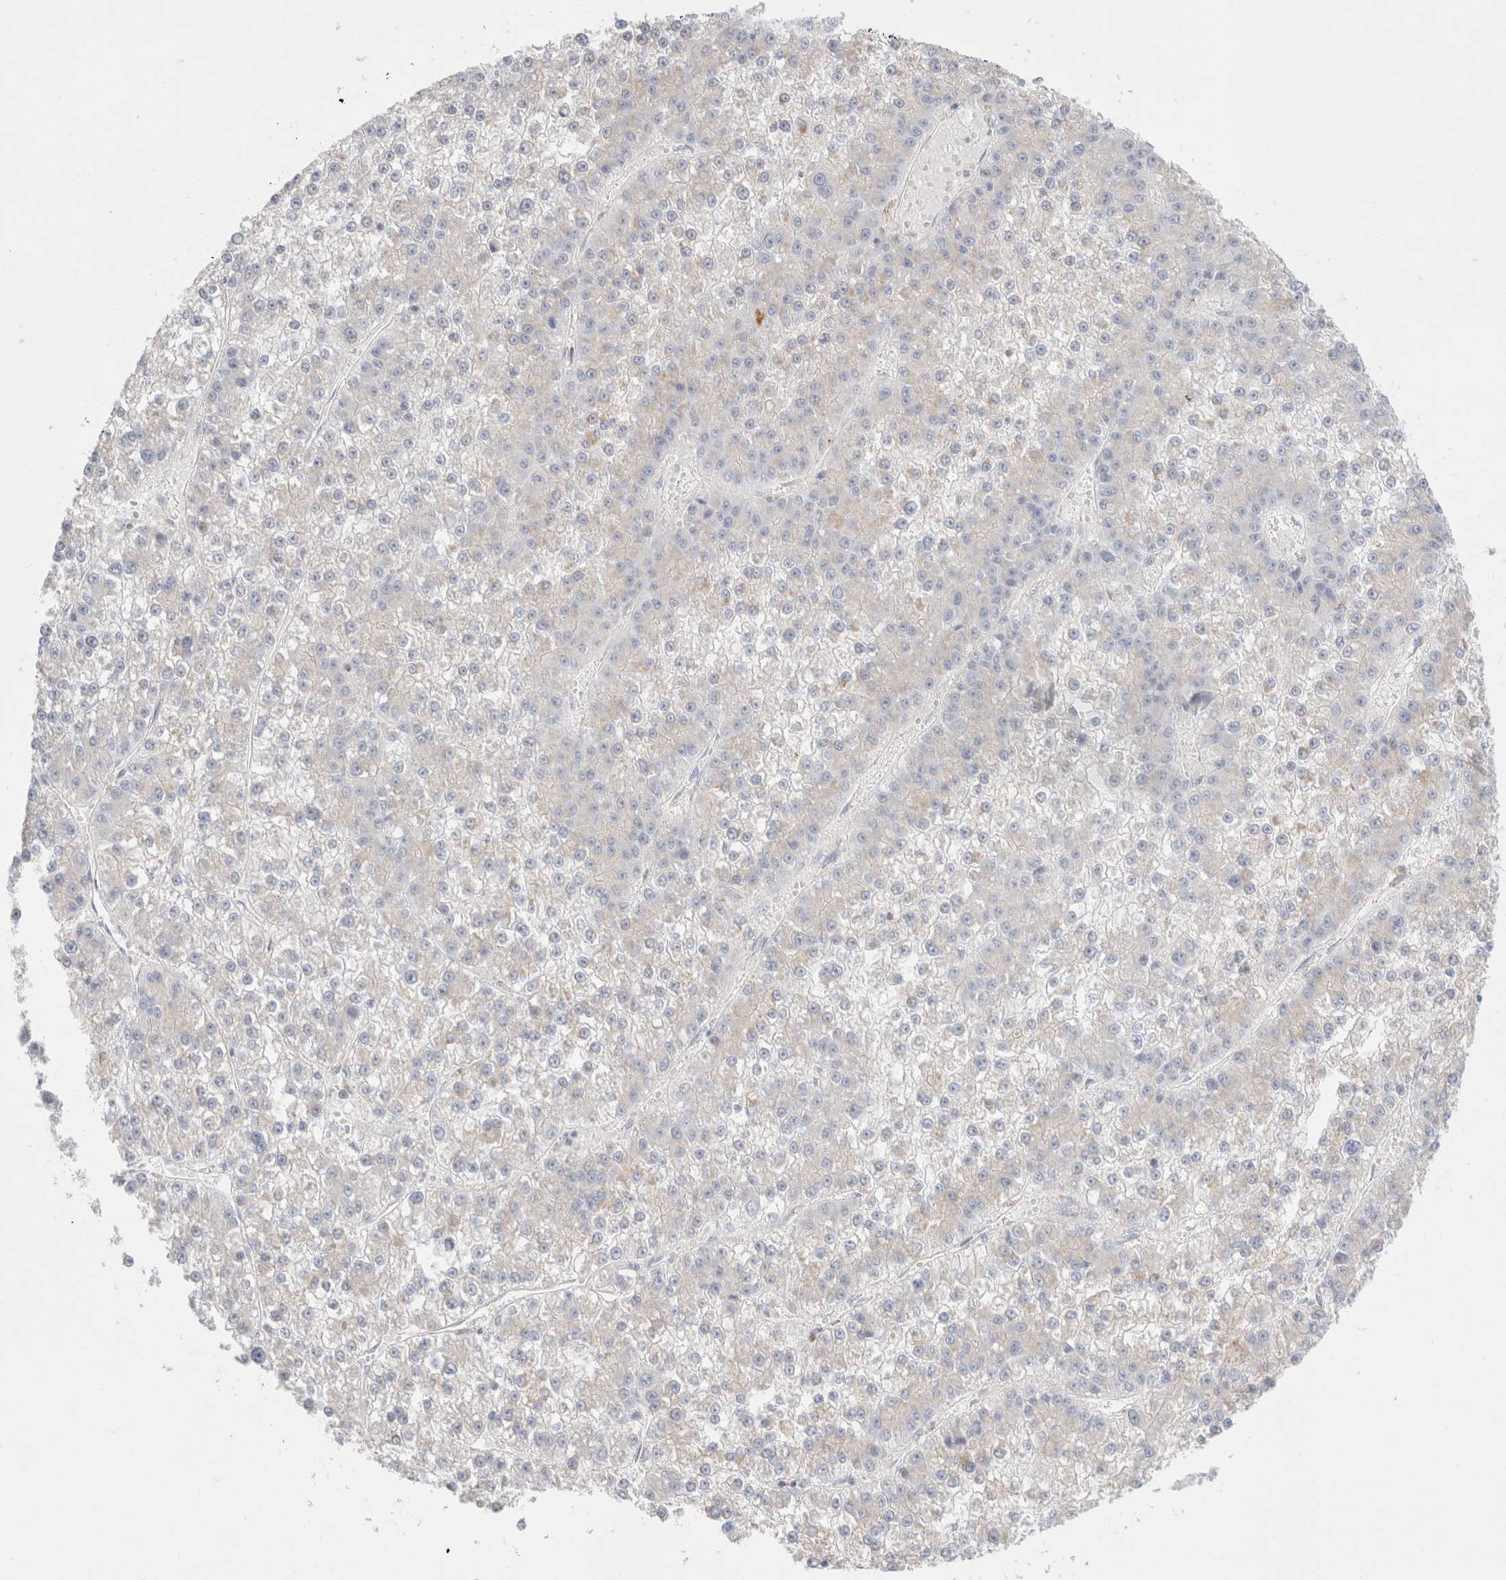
{"staining": {"intensity": "negative", "quantity": "none", "location": "none"}, "tissue": "liver cancer", "cell_type": "Tumor cells", "image_type": "cancer", "snomed": [{"axis": "morphology", "description": "Carcinoma, Hepatocellular, NOS"}, {"axis": "topography", "description": "Liver"}], "caption": "DAB (3,3'-diaminobenzidine) immunohistochemical staining of human liver cancer (hepatocellular carcinoma) exhibits no significant staining in tumor cells.", "gene": "ATP6V1C1", "patient": {"sex": "female", "age": 73}}